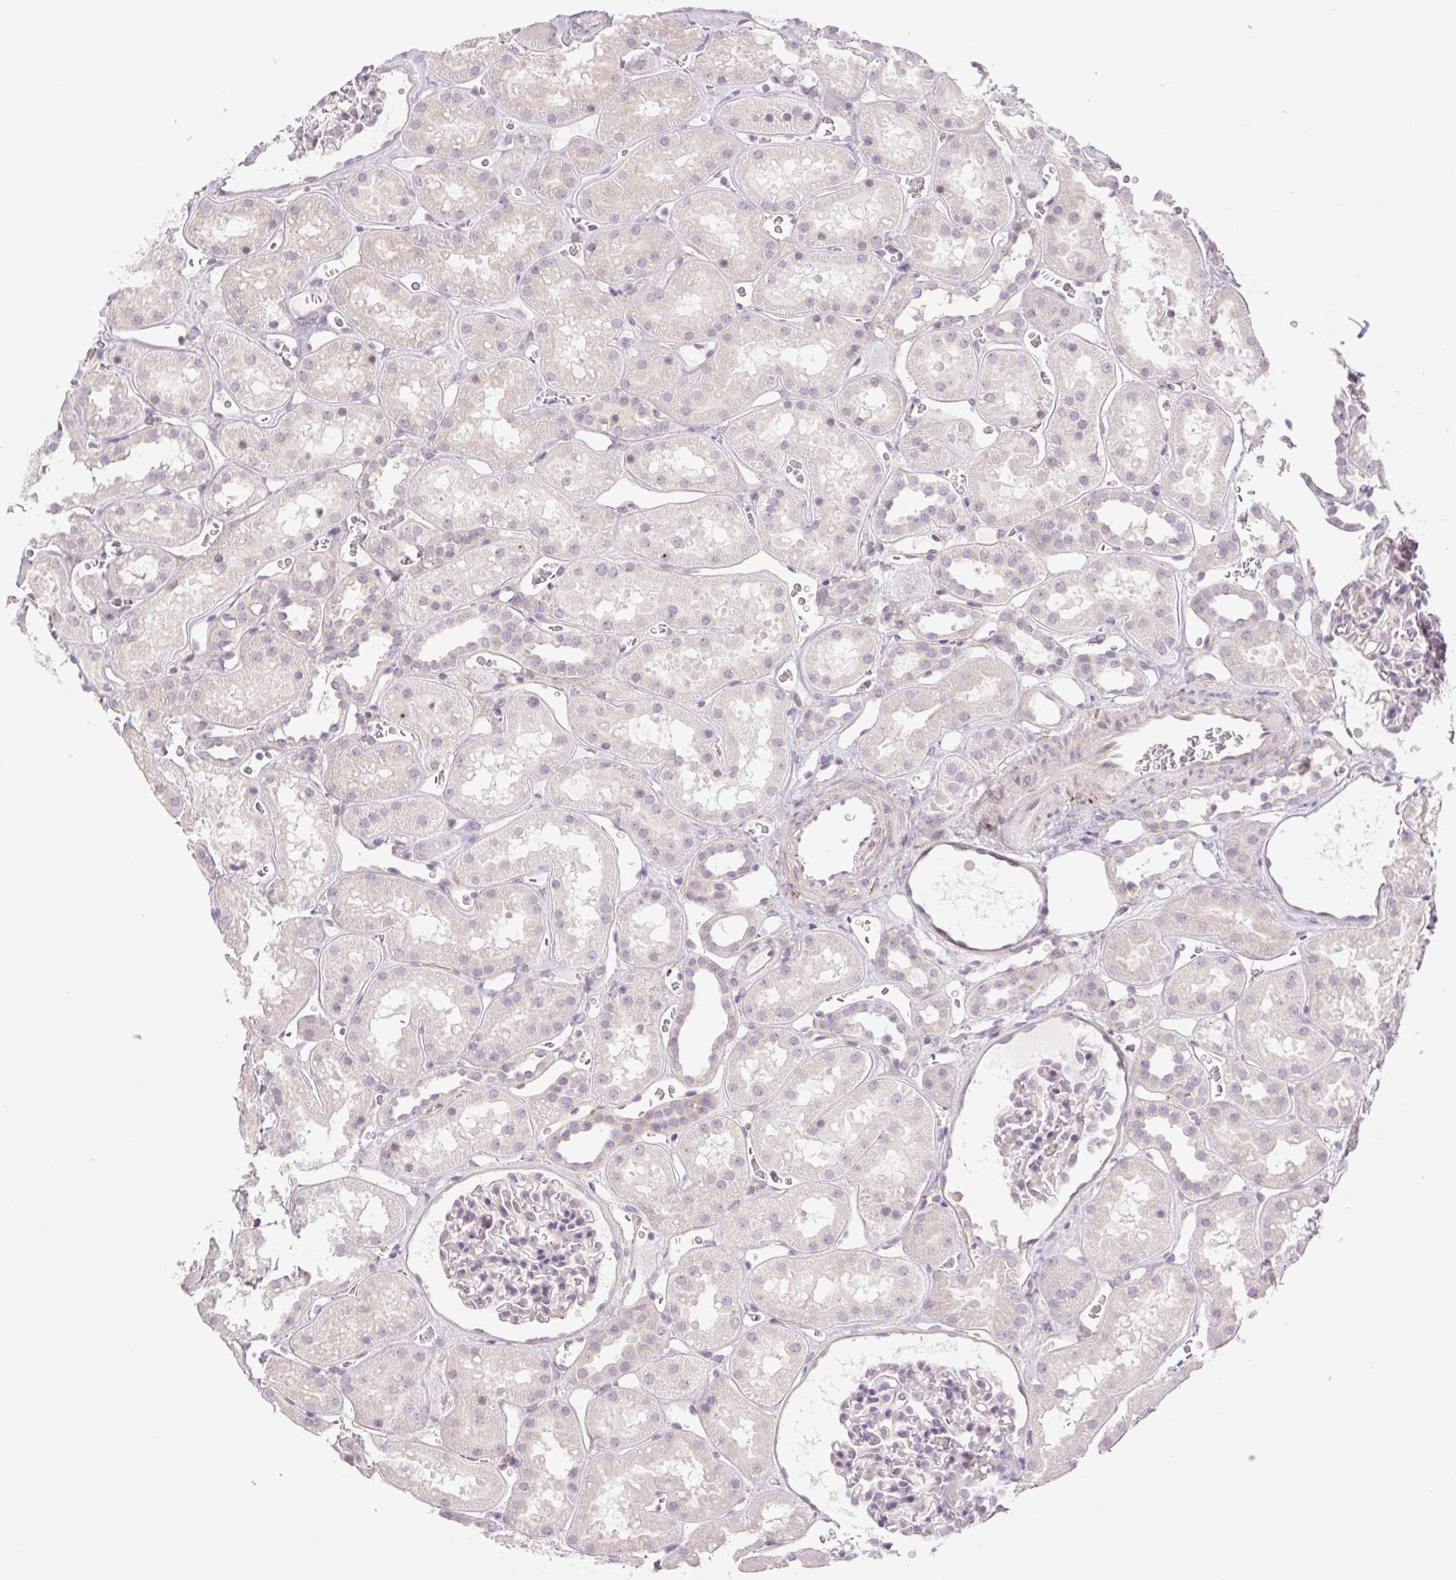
{"staining": {"intensity": "negative", "quantity": "none", "location": "none"}, "tissue": "kidney", "cell_type": "Cells in glomeruli", "image_type": "normal", "snomed": [{"axis": "morphology", "description": "Normal tissue, NOS"}, {"axis": "topography", "description": "Kidney"}], "caption": "There is no significant expression in cells in glomeruli of kidney. (Brightfield microscopy of DAB immunohistochemistry at high magnification).", "gene": "COL5A1", "patient": {"sex": "female", "age": 41}}